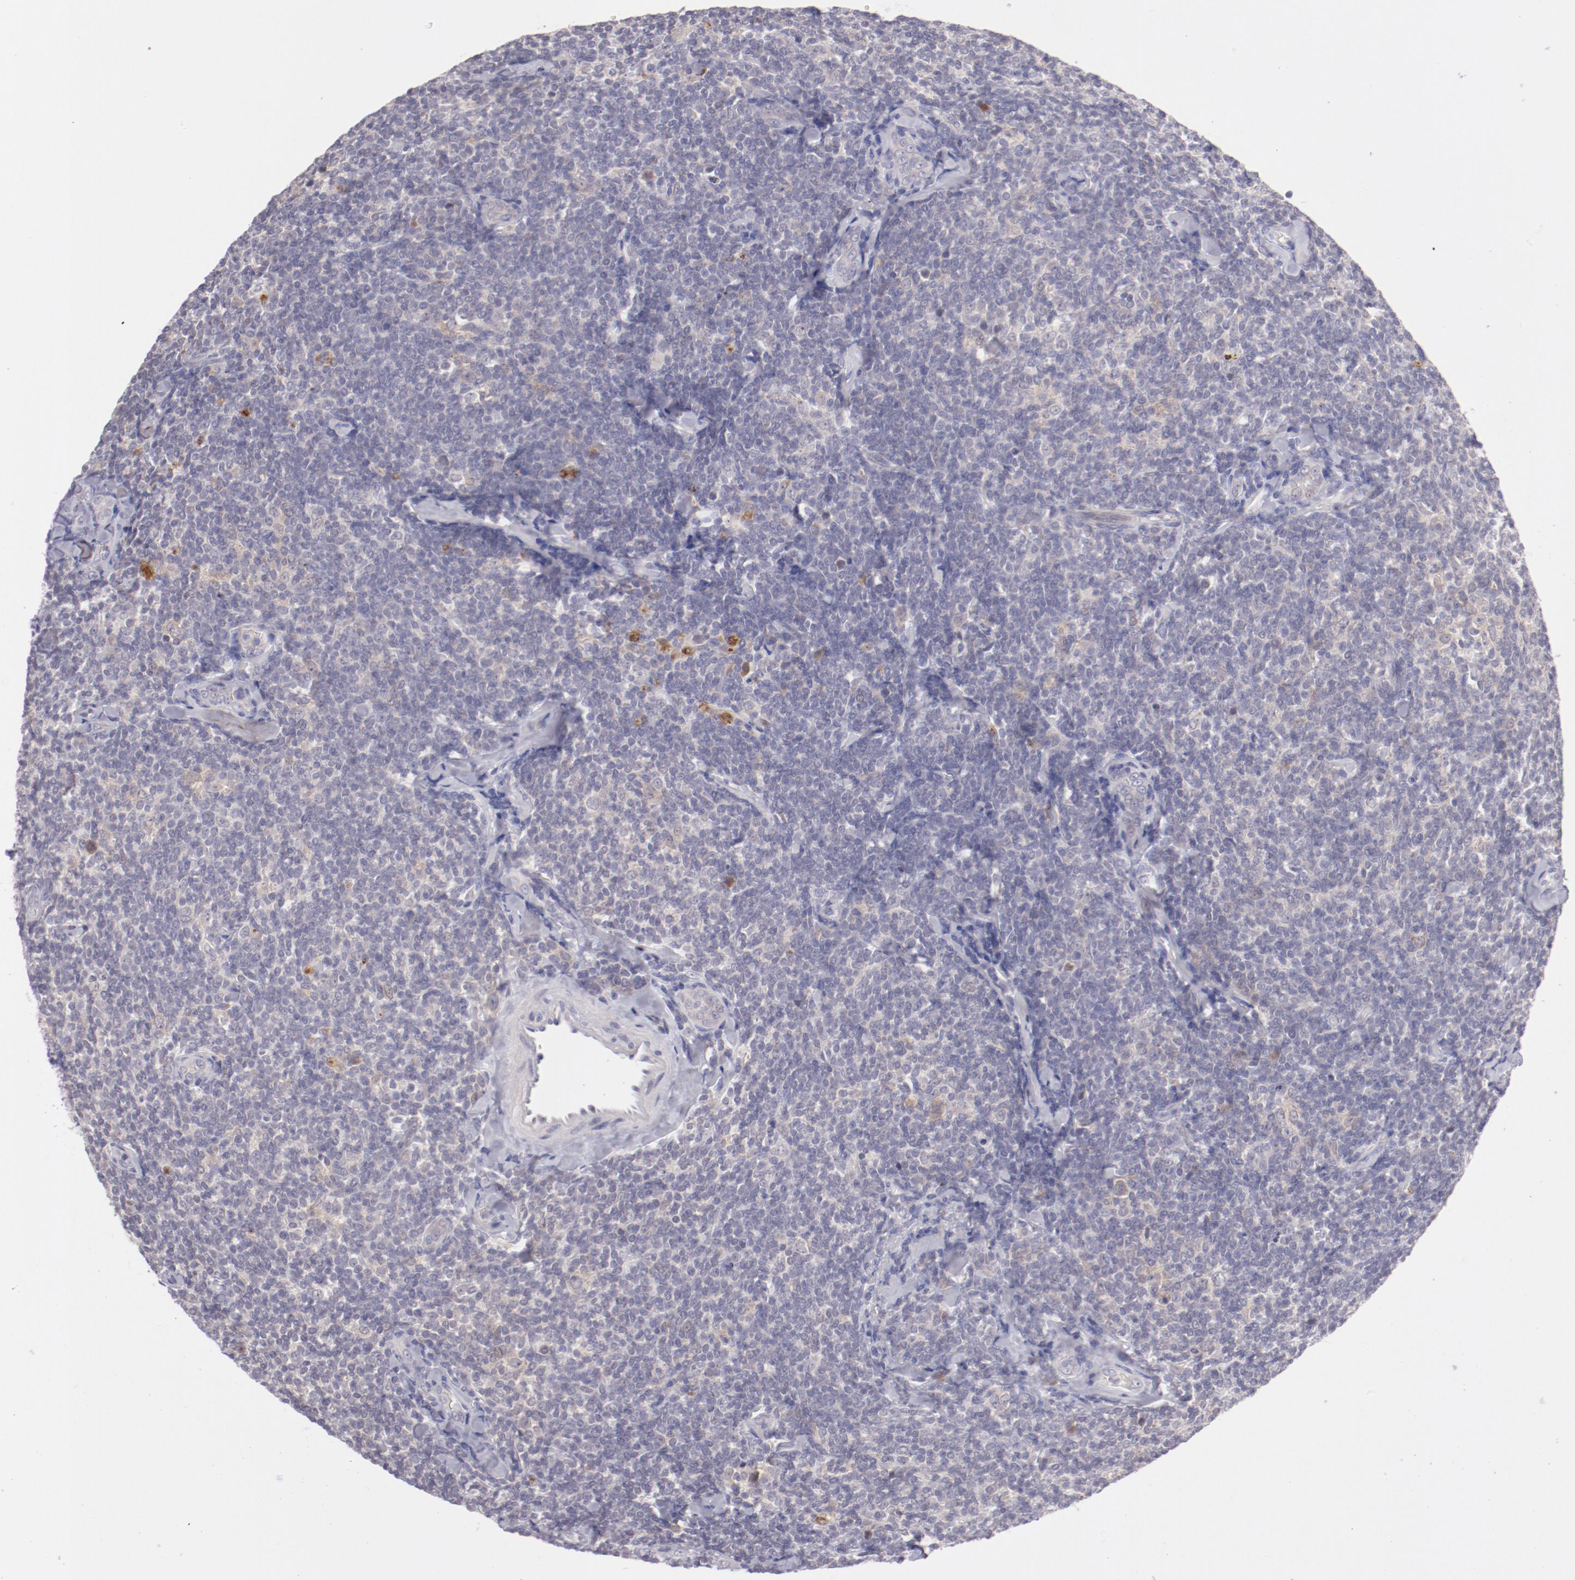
{"staining": {"intensity": "negative", "quantity": "none", "location": "none"}, "tissue": "lymphoma", "cell_type": "Tumor cells", "image_type": "cancer", "snomed": [{"axis": "morphology", "description": "Malignant lymphoma, non-Hodgkin's type, Low grade"}, {"axis": "topography", "description": "Lymph node"}], "caption": "Immunohistochemistry photomicrograph of human lymphoma stained for a protein (brown), which reveals no staining in tumor cells. The staining was performed using DAB (3,3'-diaminobenzidine) to visualize the protein expression in brown, while the nuclei were stained in blue with hematoxylin (Magnification: 20x).", "gene": "TRAF3", "patient": {"sex": "female", "age": 56}}